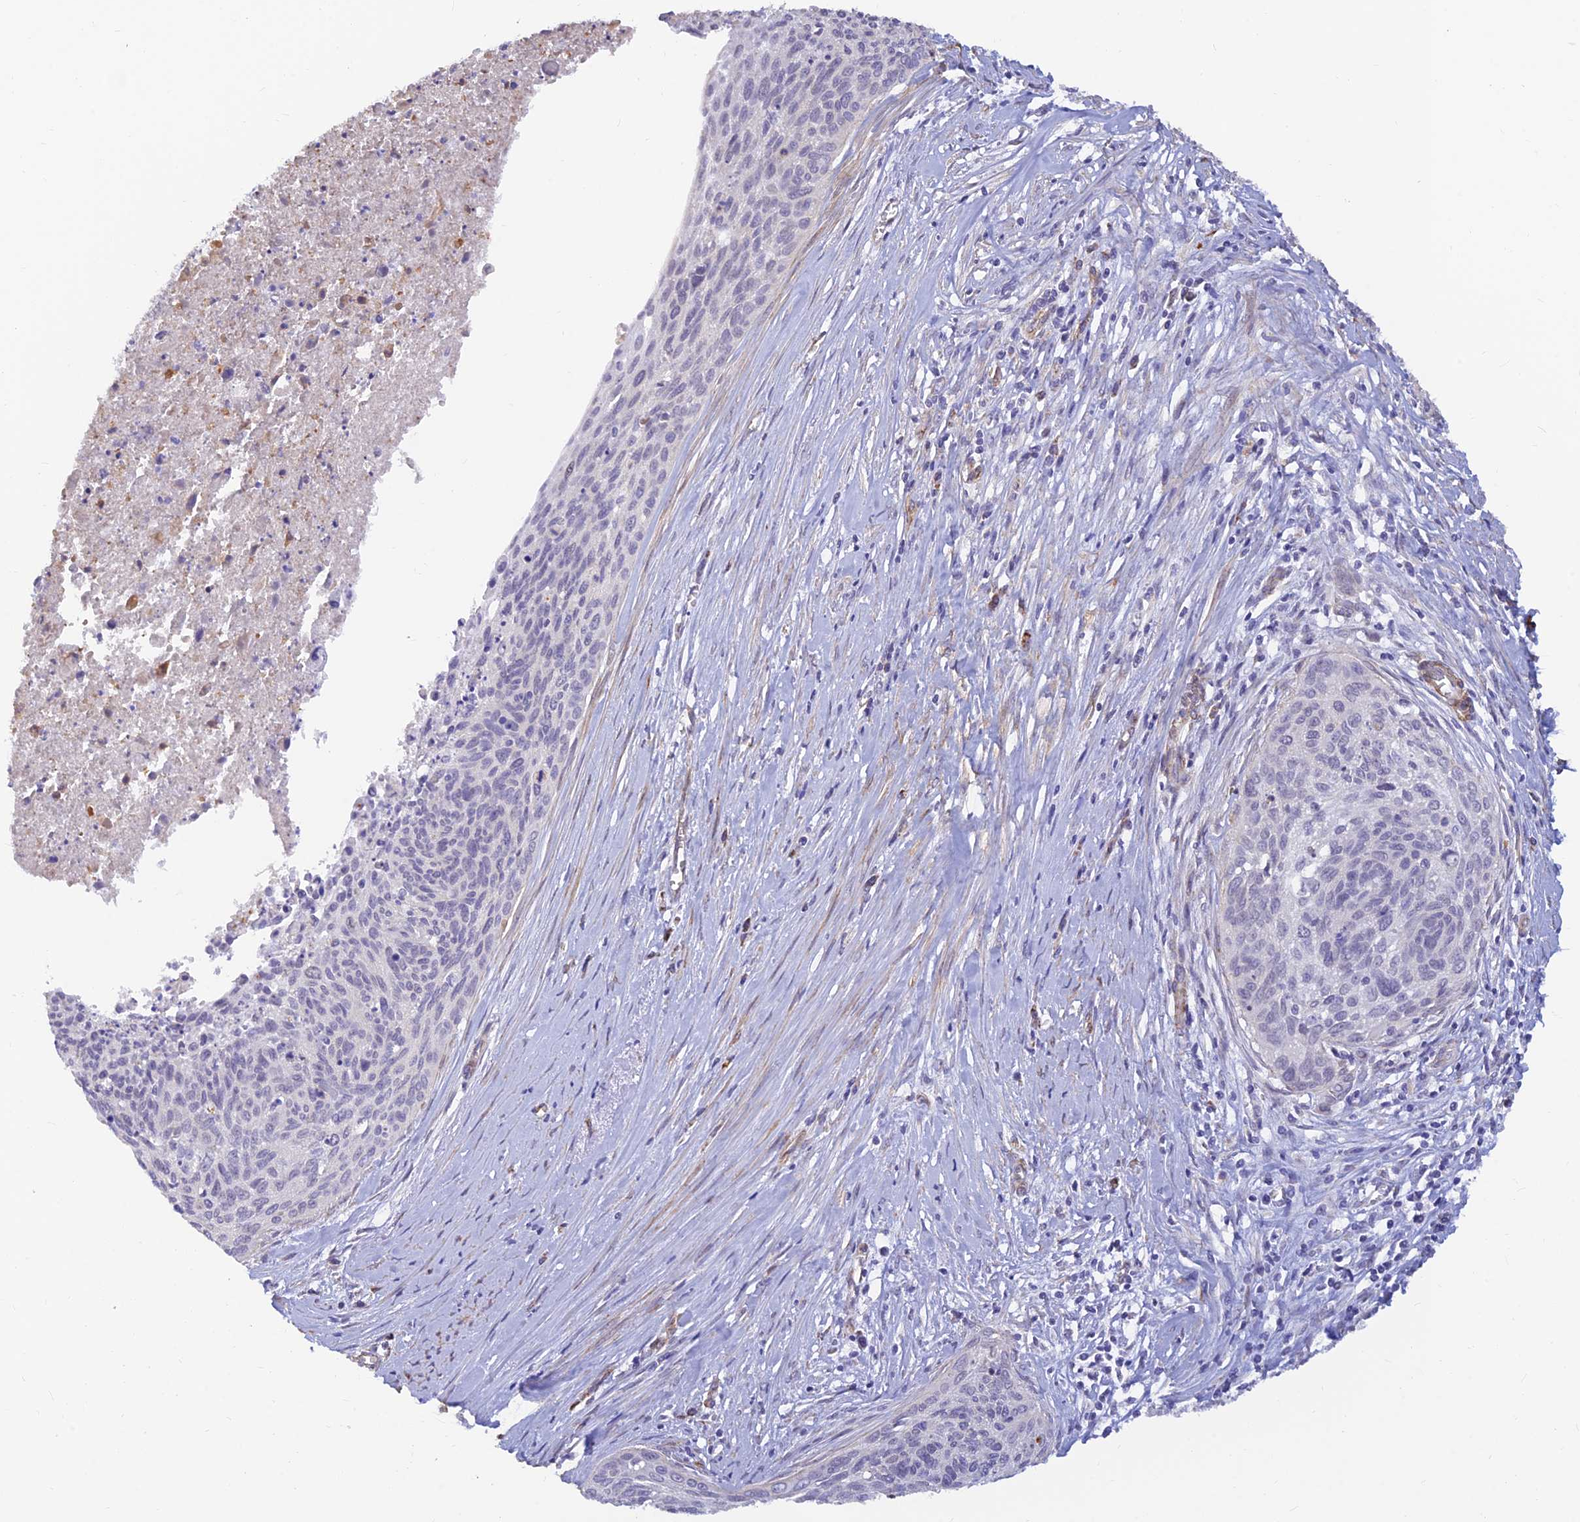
{"staining": {"intensity": "negative", "quantity": "none", "location": "none"}, "tissue": "cervical cancer", "cell_type": "Tumor cells", "image_type": "cancer", "snomed": [{"axis": "morphology", "description": "Squamous cell carcinoma, NOS"}, {"axis": "topography", "description": "Cervix"}], "caption": "Immunohistochemical staining of squamous cell carcinoma (cervical) shows no significant expression in tumor cells. (DAB (3,3'-diaminobenzidine) IHC visualized using brightfield microscopy, high magnification).", "gene": "ALDH1L2", "patient": {"sex": "female", "age": 55}}